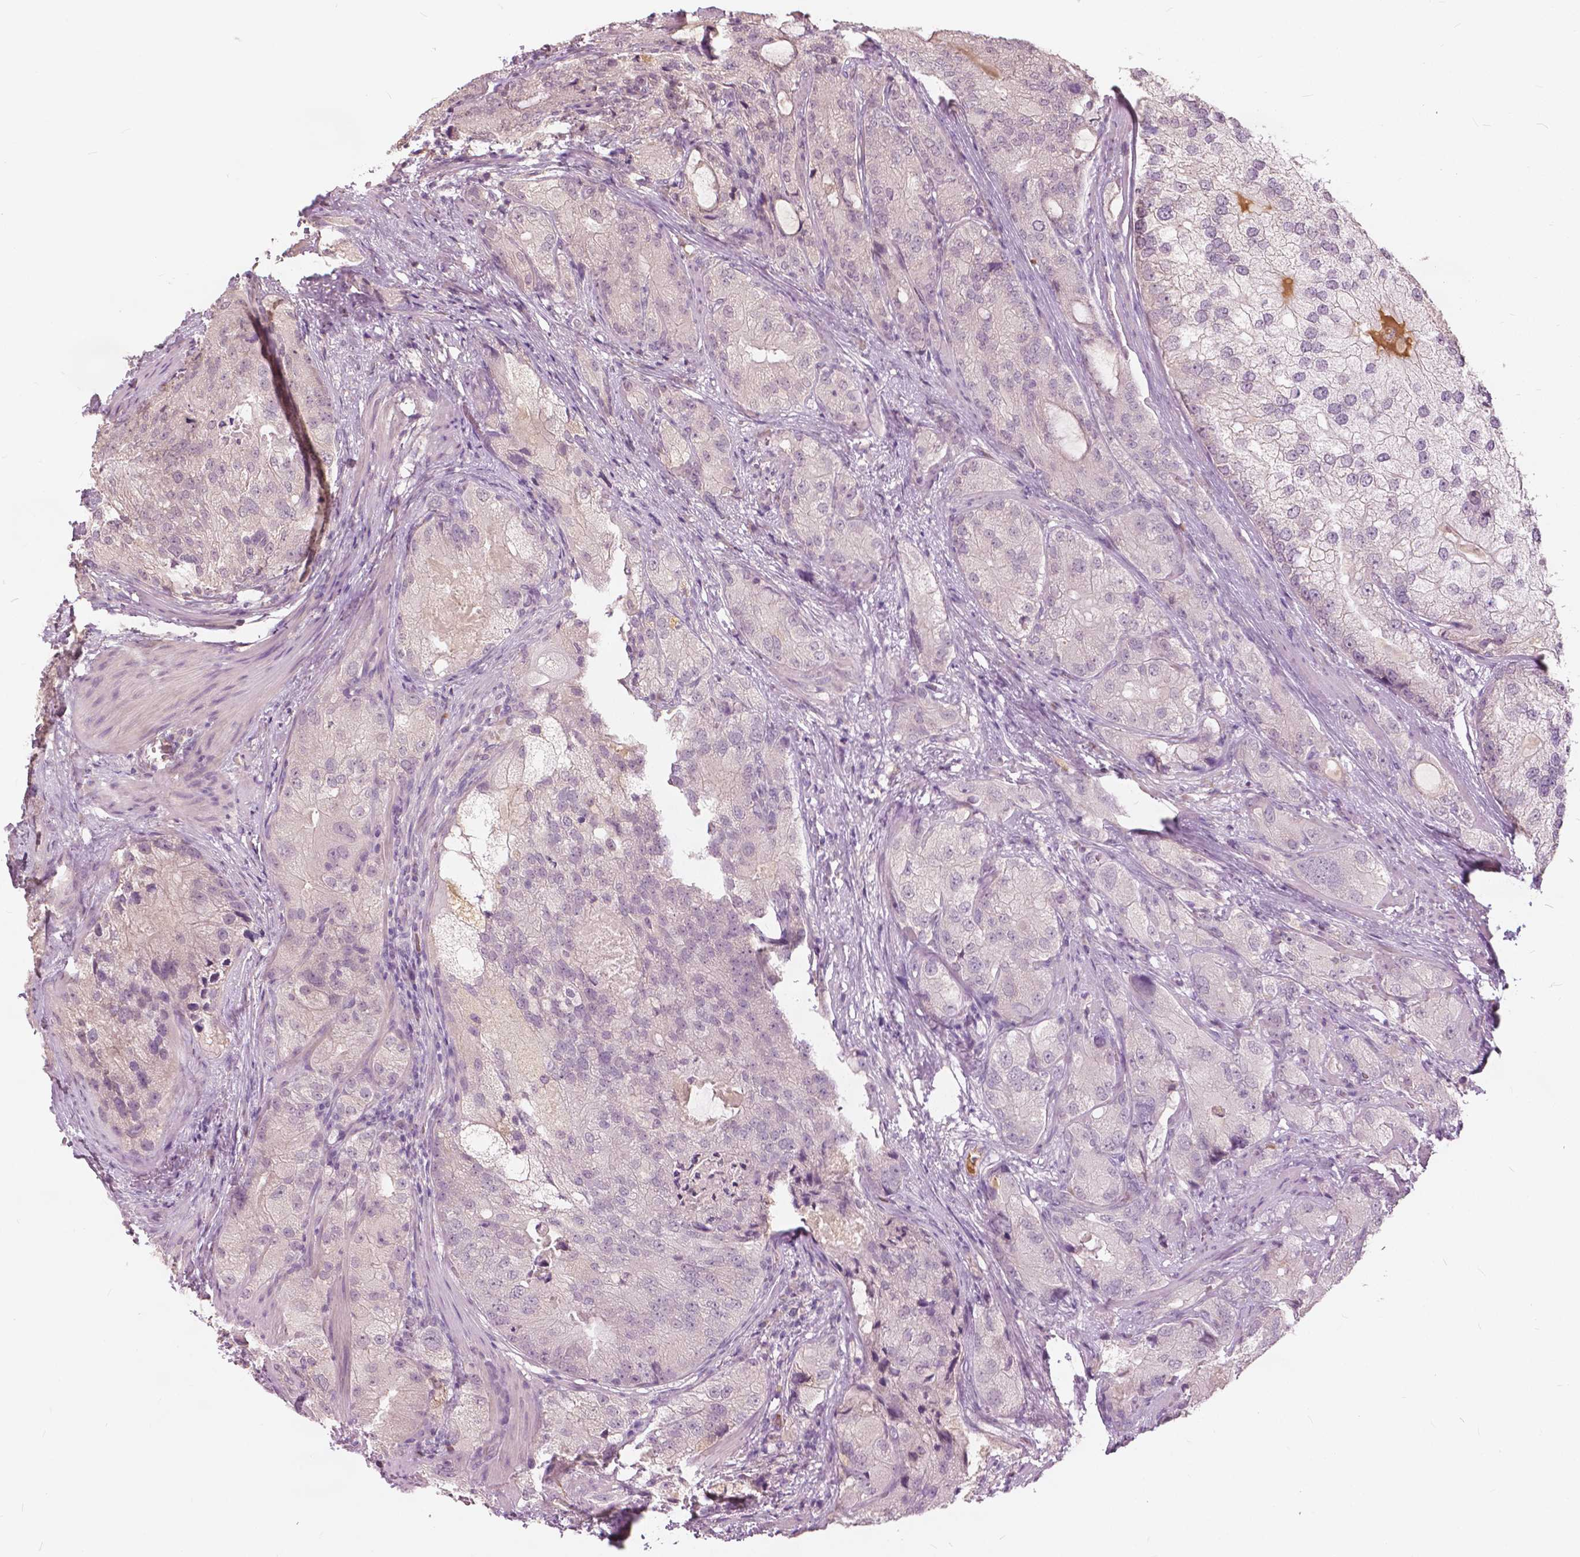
{"staining": {"intensity": "negative", "quantity": "none", "location": "none"}, "tissue": "prostate cancer", "cell_type": "Tumor cells", "image_type": "cancer", "snomed": [{"axis": "morphology", "description": "Adenocarcinoma, High grade"}, {"axis": "topography", "description": "Prostate"}], "caption": "Immunohistochemistry of adenocarcinoma (high-grade) (prostate) exhibits no positivity in tumor cells.", "gene": "ANGPTL4", "patient": {"sex": "male", "age": 70}}